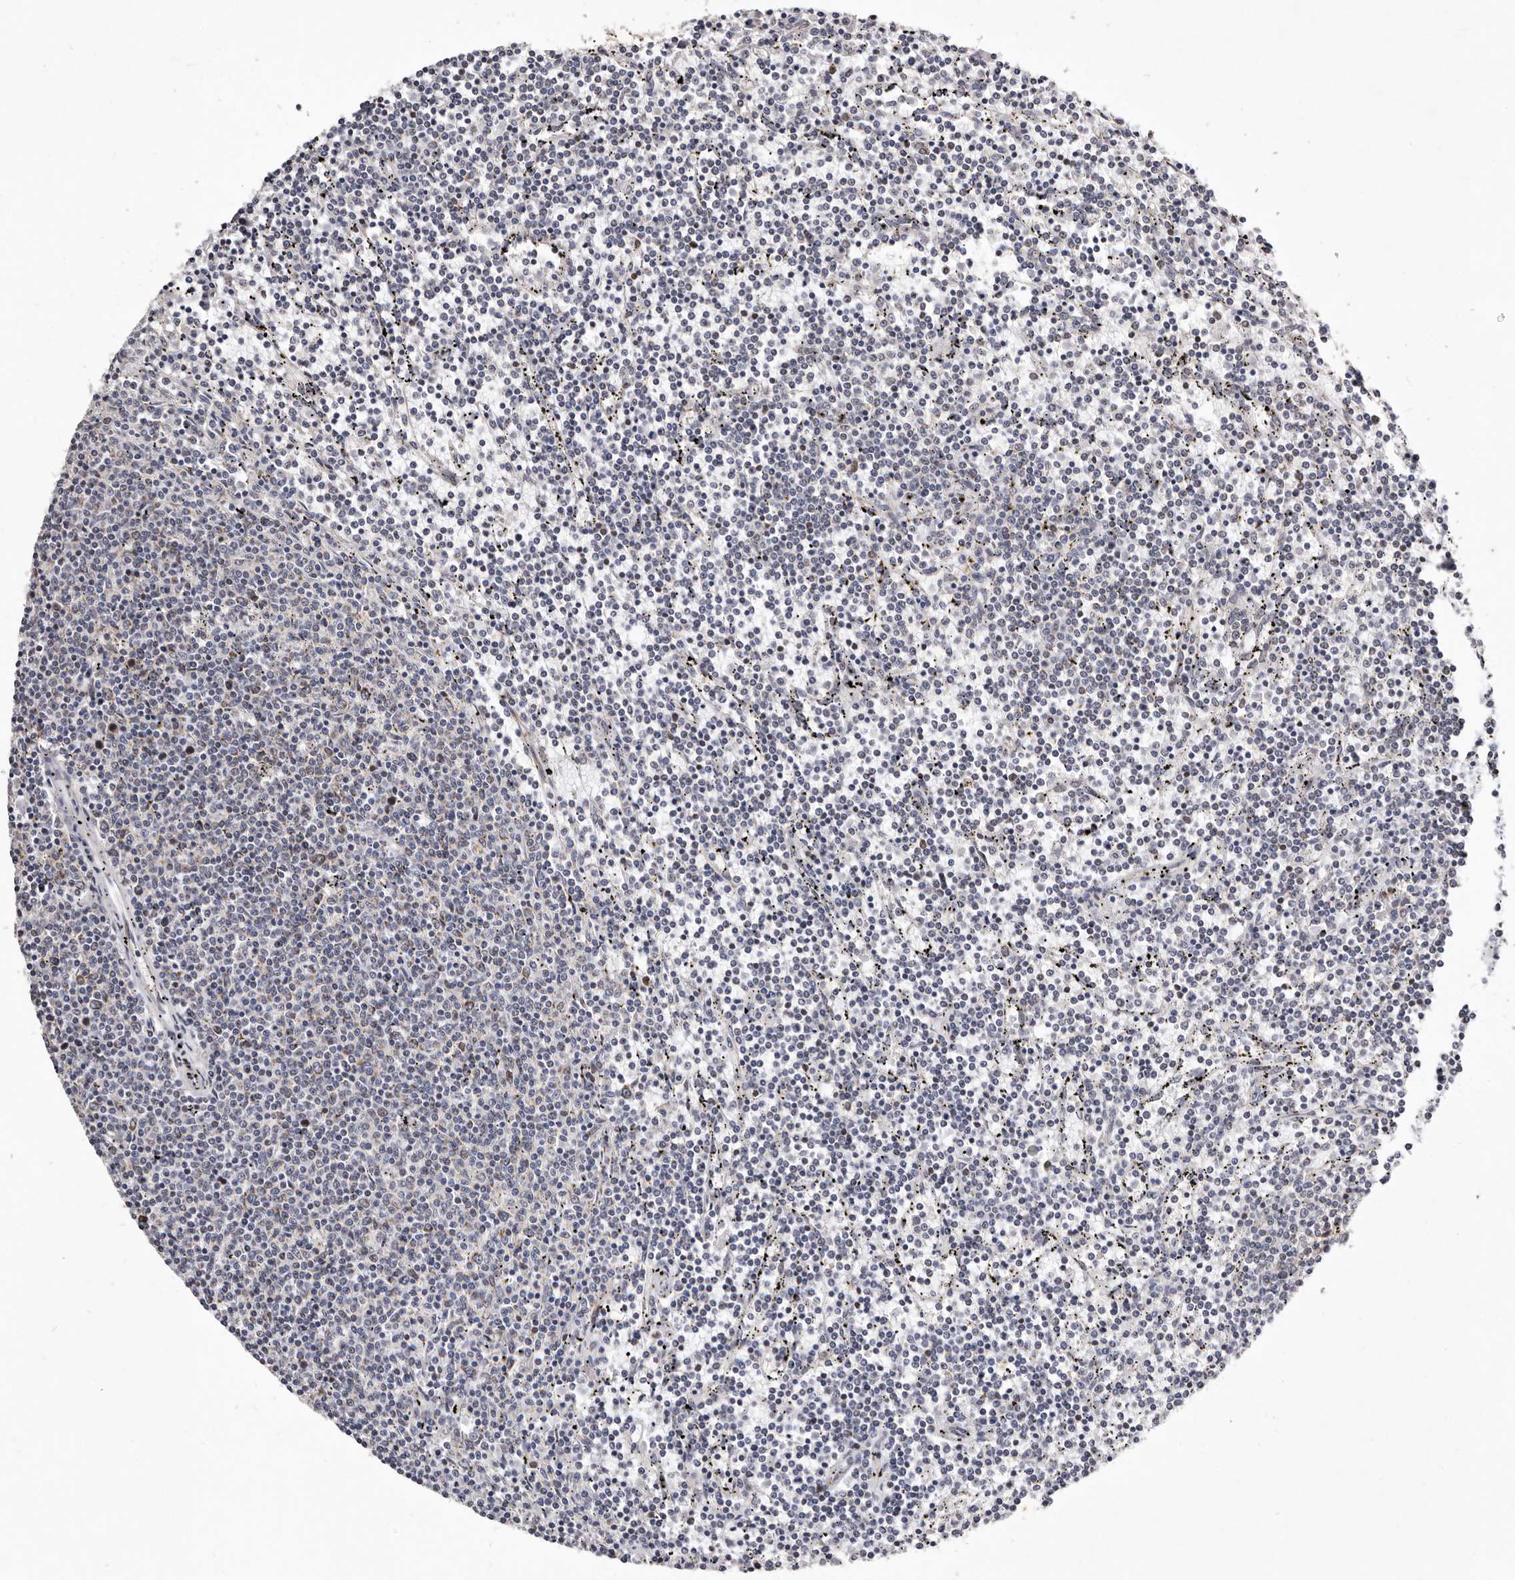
{"staining": {"intensity": "negative", "quantity": "none", "location": "none"}, "tissue": "lymphoma", "cell_type": "Tumor cells", "image_type": "cancer", "snomed": [{"axis": "morphology", "description": "Malignant lymphoma, non-Hodgkin's type, Low grade"}, {"axis": "topography", "description": "Spleen"}], "caption": "This image is of lymphoma stained with immunohistochemistry to label a protein in brown with the nuclei are counter-stained blue. There is no positivity in tumor cells.", "gene": "TIMM17B", "patient": {"sex": "female", "age": 50}}